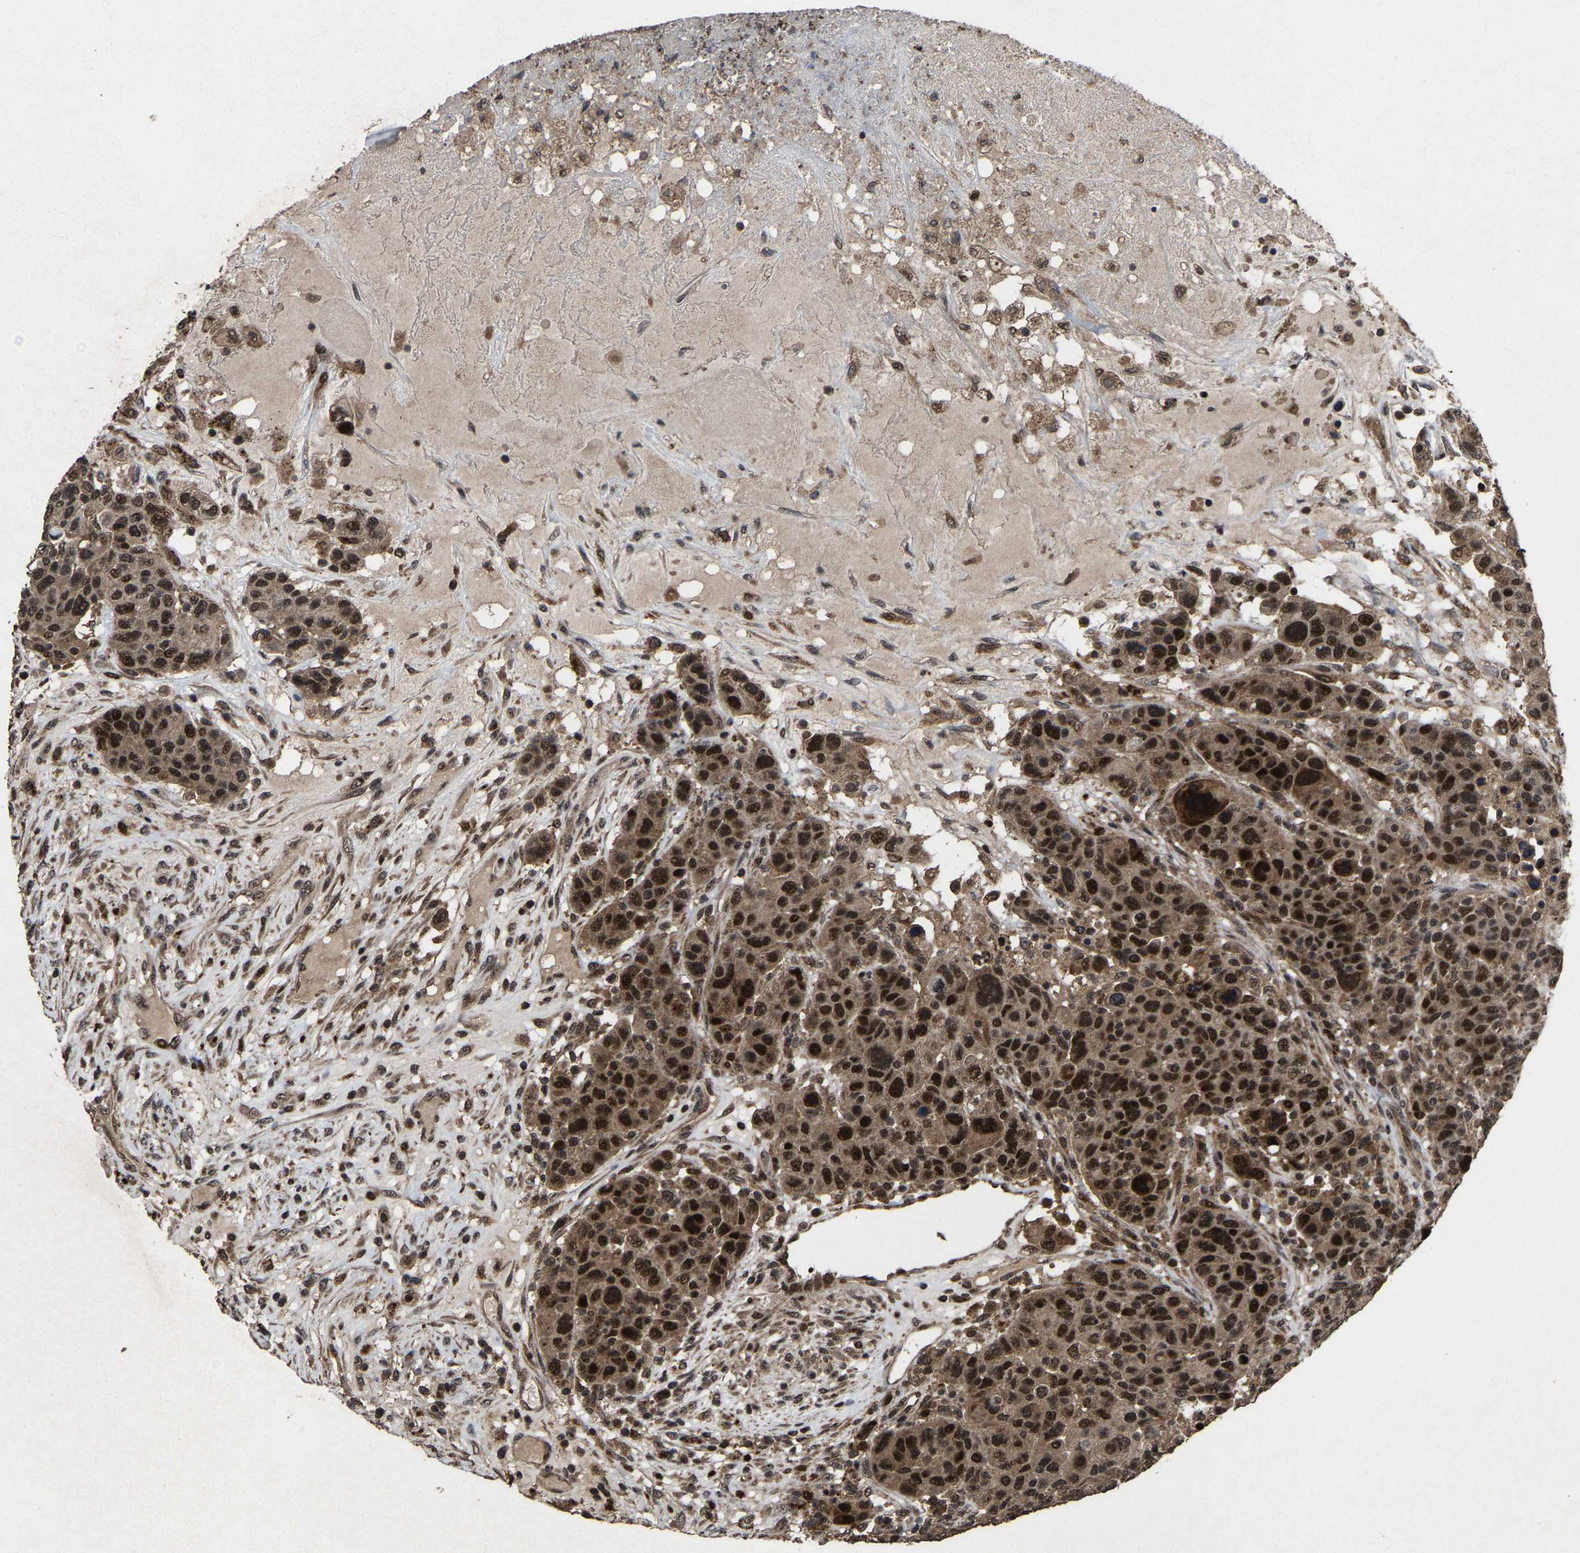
{"staining": {"intensity": "strong", "quantity": ">75%", "location": "cytoplasmic/membranous,nuclear"}, "tissue": "breast cancer", "cell_type": "Tumor cells", "image_type": "cancer", "snomed": [{"axis": "morphology", "description": "Duct carcinoma"}, {"axis": "topography", "description": "Breast"}], "caption": "A high-resolution micrograph shows IHC staining of breast cancer (intraductal carcinoma), which demonstrates strong cytoplasmic/membranous and nuclear staining in about >75% of tumor cells.", "gene": "HAUS6", "patient": {"sex": "female", "age": 37}}